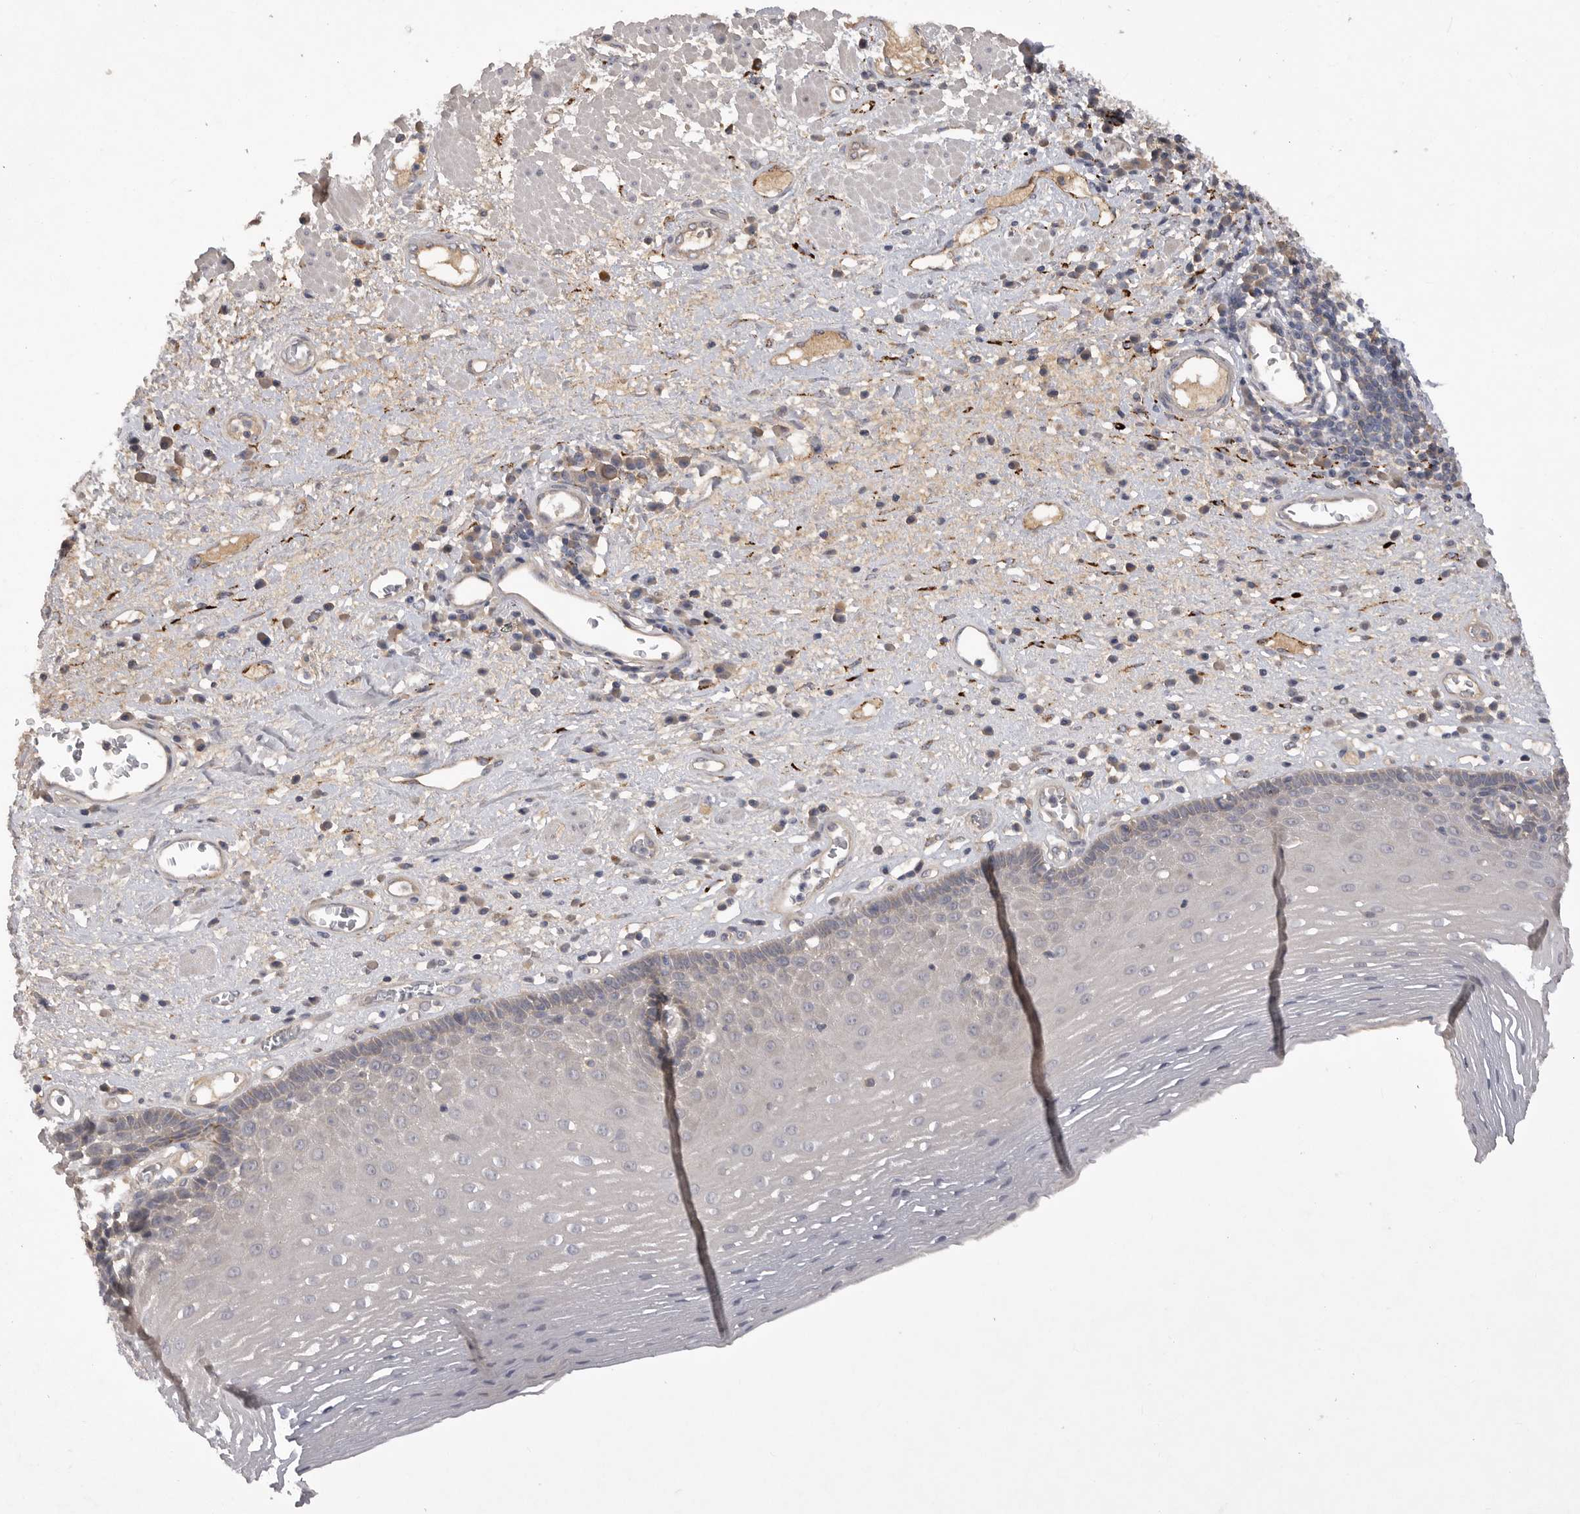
{"staining": {"intensity": "weak", "quantity": "<25%", "location": "cytoplasmic/membranous"}, "tissue": "esophagus", "cell_type": "Squamous epithelial cells", "image_type": "normal", "snomed": [{"axis": "morphology", "description": "Normal tissue, NOS"}, {"axis": "morphology", "description": "Adenocarcinoma, NOS"}, {"axis": "topography", "description": "Esophagus"}], "caption": "An immunohistochemistry histopathology image of unremarkable esophagus is shown. There is no staining in squamous epithelial cells of esophagus. (Stains: DAB immunohistochemistry (IHC) with hematoxylin counter stain, Microscopy: brightfield microscopy at high magnification).", "gene": "DHDDS", "patient": {"sex": "male", "age": 62}}